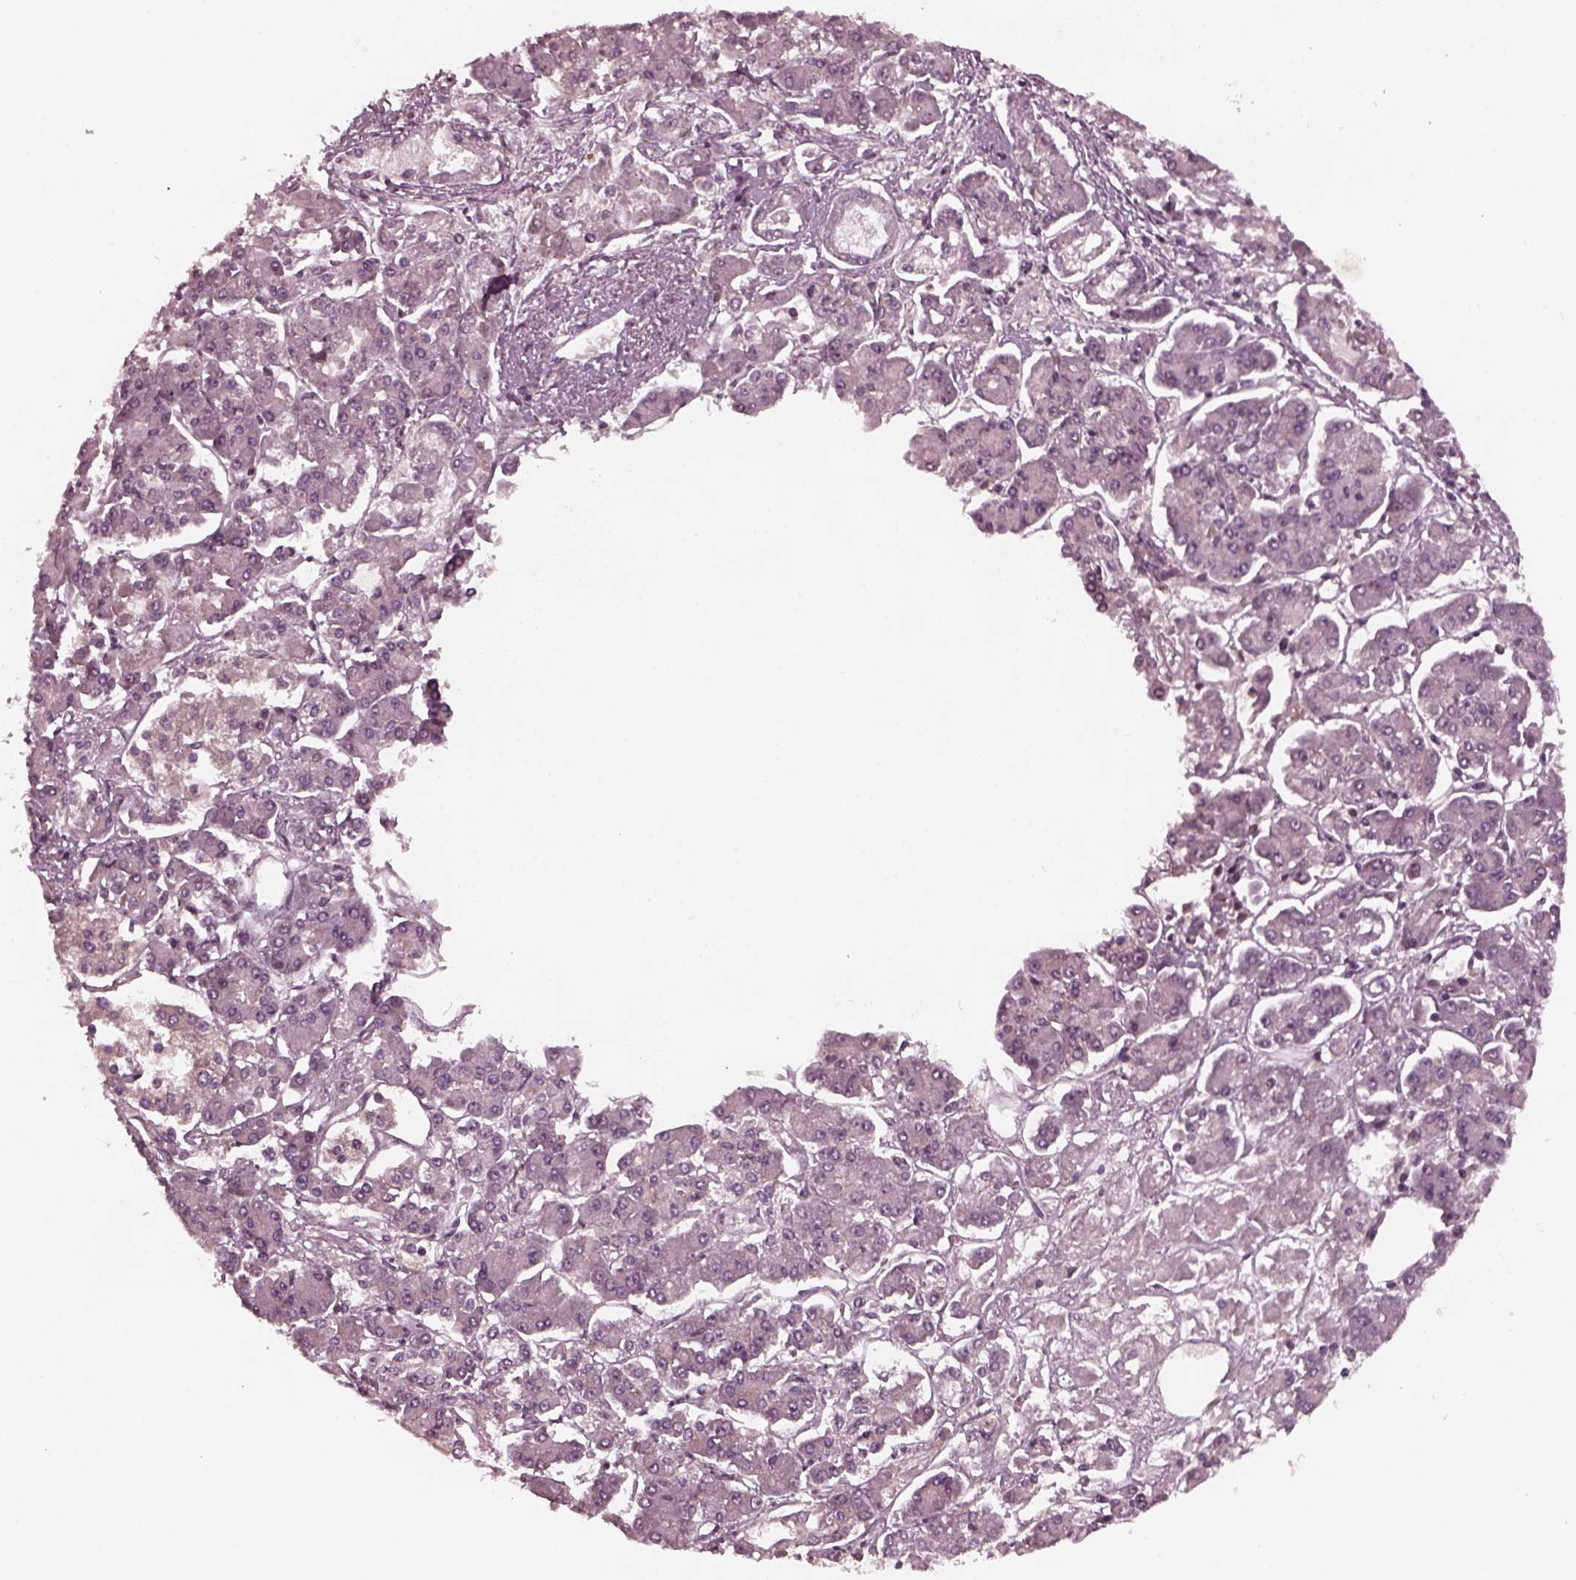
{"staining": {"intensity": "negative", "quantity": "none", "location": "none"}, "tissue": "pancreatic cancer", "cell_type": "Tumor cells", "image_type": "cancer", "snomed": [{"axis": "morphology", "description": "Adenocarcinoma, NOS"}, {"axis": "topography", "description": "Pancreas"}], "caption": "Histopathology image shows no significant protein expression in tumor cells of pancreatic cancer.", "gene": "TUBG1", "patient": {"sex": "male", "age": 85}}